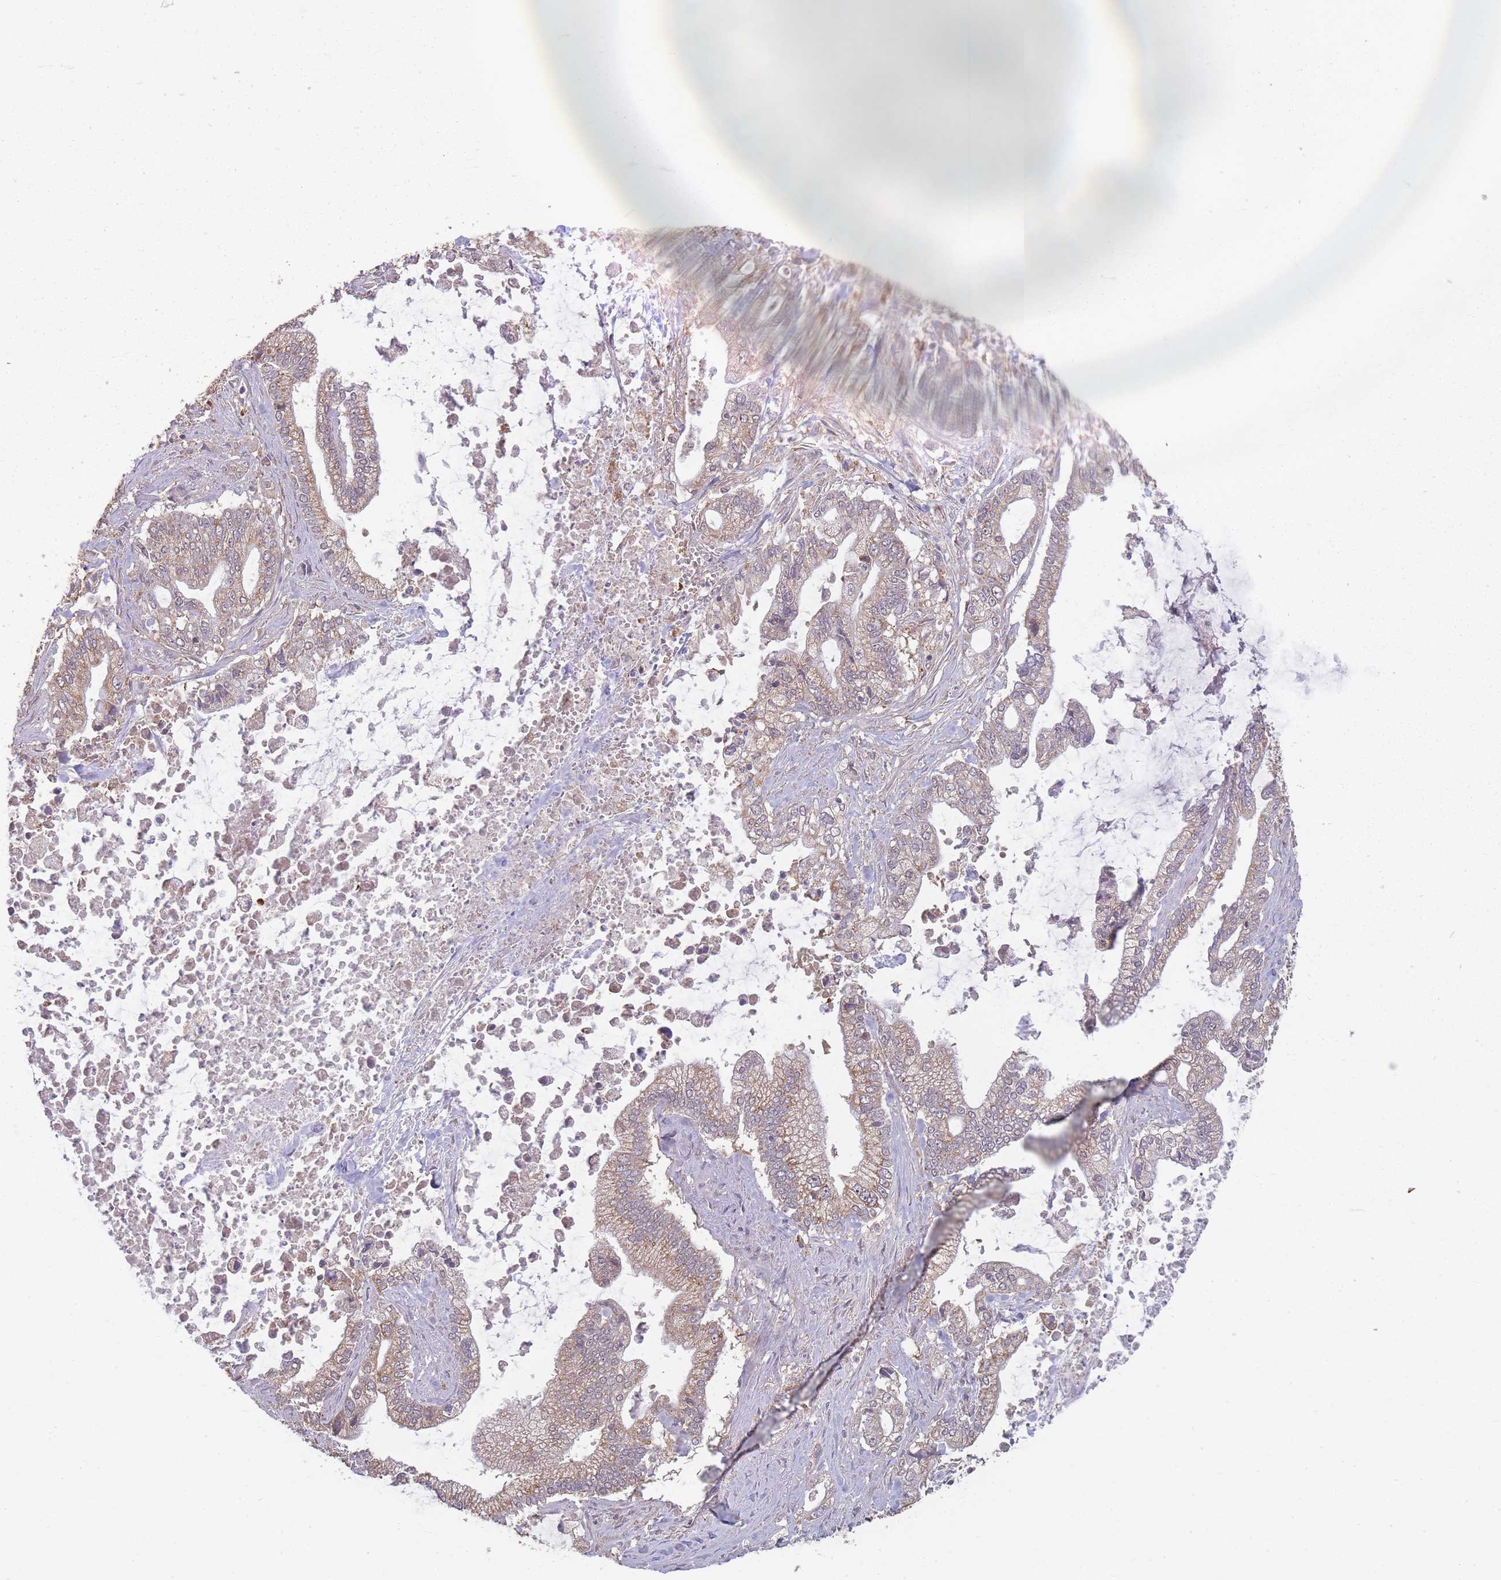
{"staining": {"intensity": "weak", "quantity": ">75%", "location": "cytoplasmic/membranous"}, "tissue": "pancreatic cancer", "cell_type": "Tumor cells", "image_type": "cancer", "snomed": [{"axis": "morphology", "description": "Adenocarcinoma, NOS"}, {"axis": "topography", "description": "Pancreas"}], "caption": "Immunohistochemistry (IHC) micrograph of human pancreatic cancer (adenocarcinoma) stained for a protein (brown), which demonstrates low levels of weak cytoplasmic/membranous staining in about >75% of tumor cells.", "gene": "SANBR", "patient": {"sex": "male", "age": 69}}